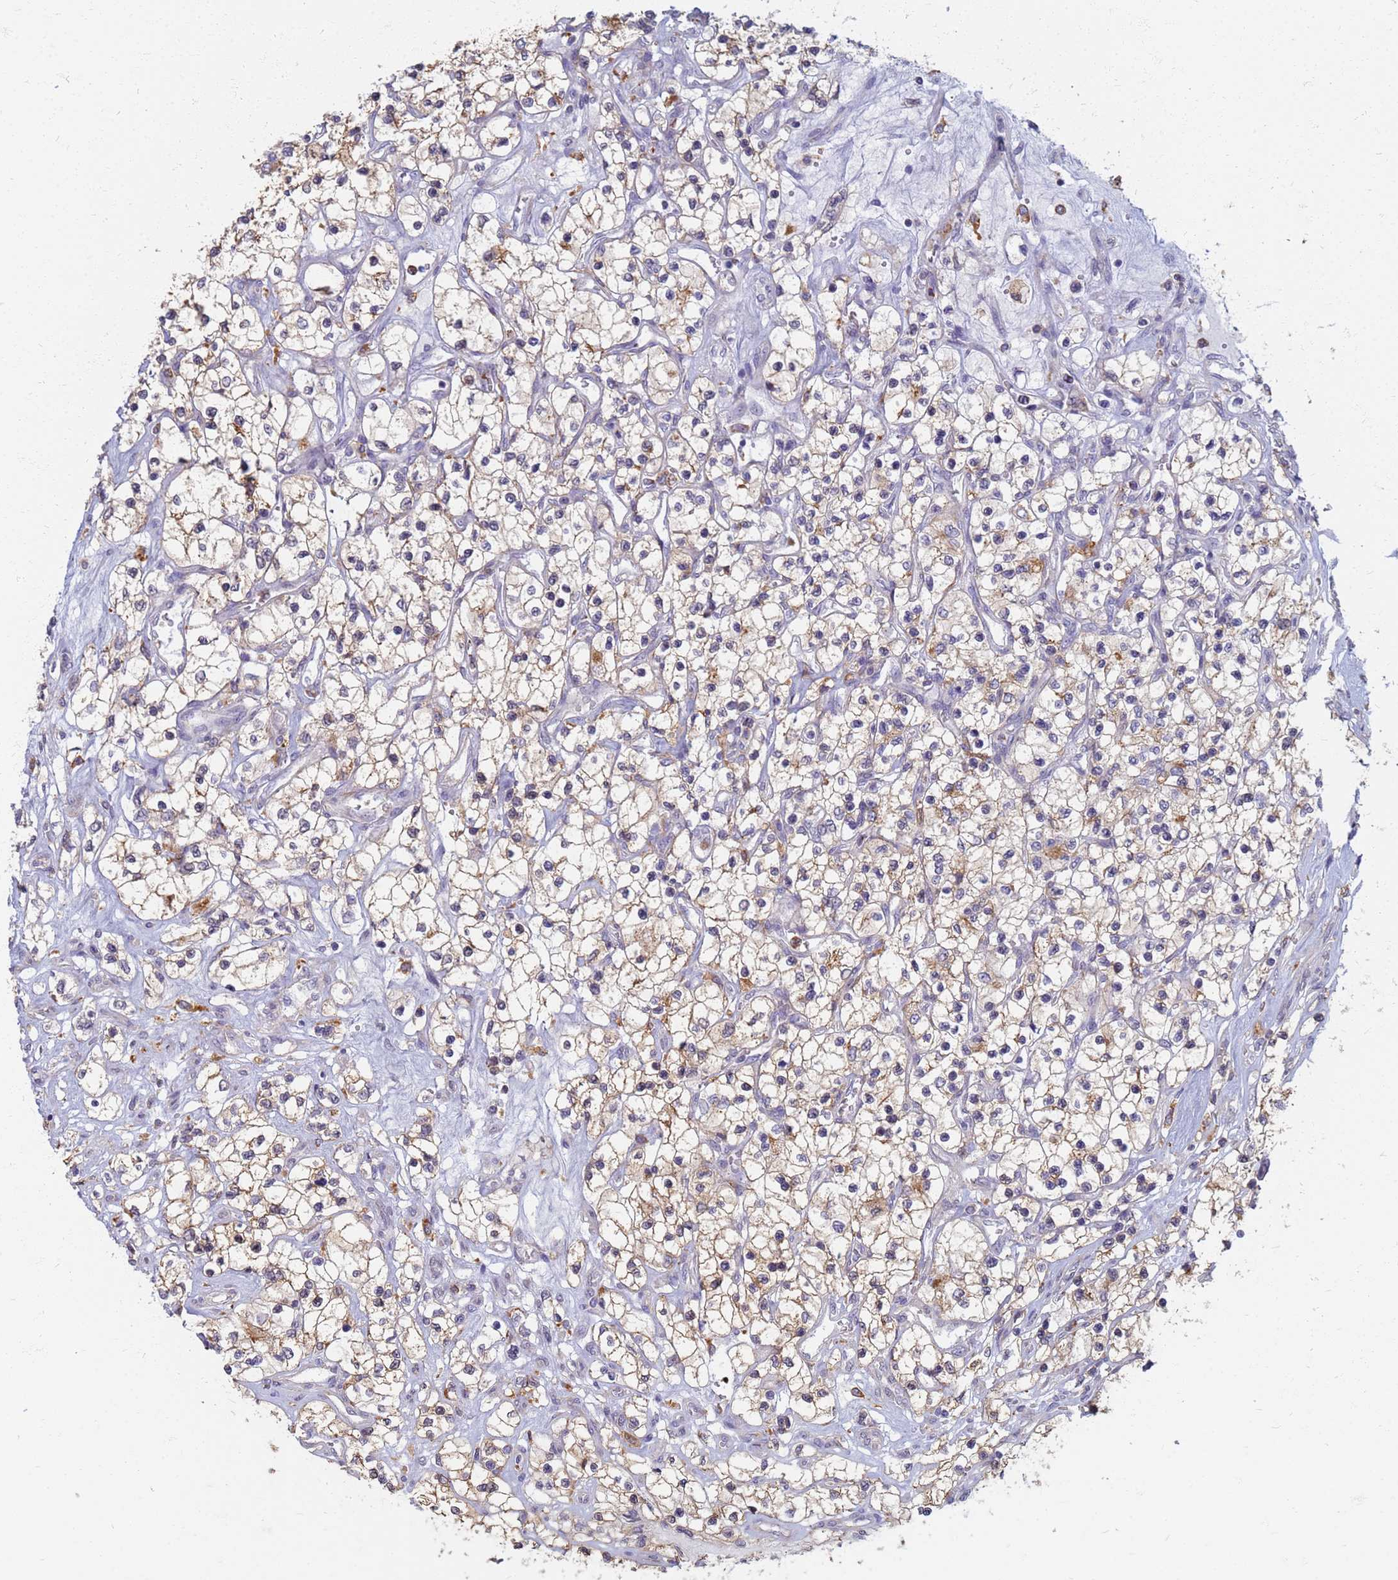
{"staining": {"intensity": "weak", "quantity": ">75%", "location": "cytoplasmic/membranous"}, "tissue": "renal cancer", "cell_type": "Tumor cells", "image_type": "cancer", "snomed": [{"axis": "morphology", "description": "Adenocarcinoma, NOS"}, {"axis": "topography", "description": "Kidney"}], "caption": "Immunohistochemistry (IHC) micrograph of neoplastic tissue: human renal adenocarcinoma stained using immunohistochemistry reveals low levels of weak protein expression localized specifically in the cytoplasmic/membranous of tumor cells, appearing as a cytoplasmic/membranous brown color.", "gene": "ATP6V1E1", "patient": {"sex": "female", "age": 69}}